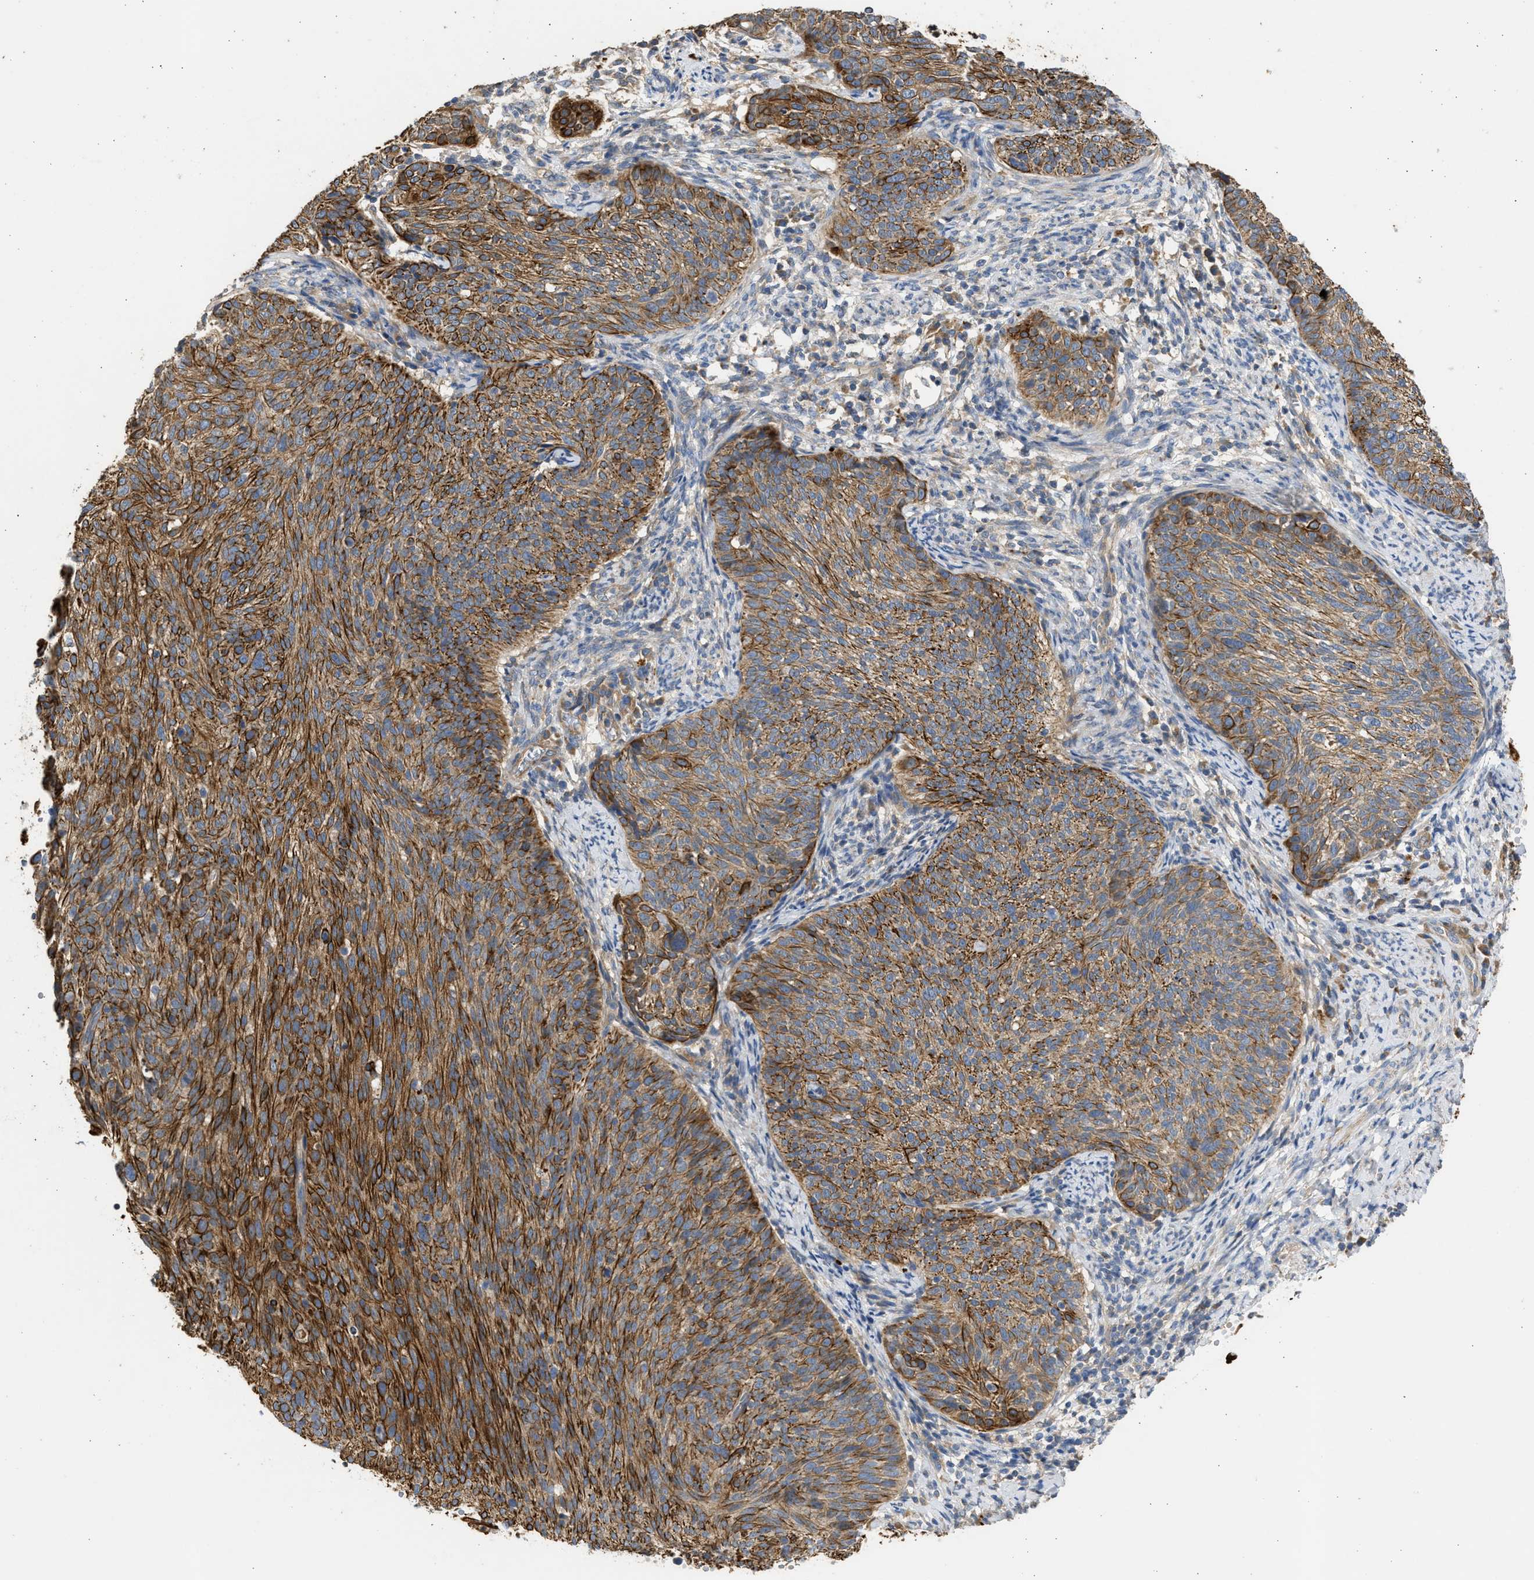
{"staining": {"intensity": "strong", "quantity": ">75%", "location": "cytoplasmic/membranous"}, "tissue": "cervical cancer", "cell_type": "Tumor cells", "image_type": "cancer", "snomed": [{"axis": "morphology", "description": "Squamous cell carcinoma, NOS"}, {"axis": "topography", "description": "Cervix"}], "caption": "Protein expression analysis of human cervical cancer (squamous cell carcinoma) reveals strong cytoplasmic/membranous positivity in approximately >75% of tumor cells.", "gene": "CSRNP2", "patient": {"sex": "female", "age": 70}}